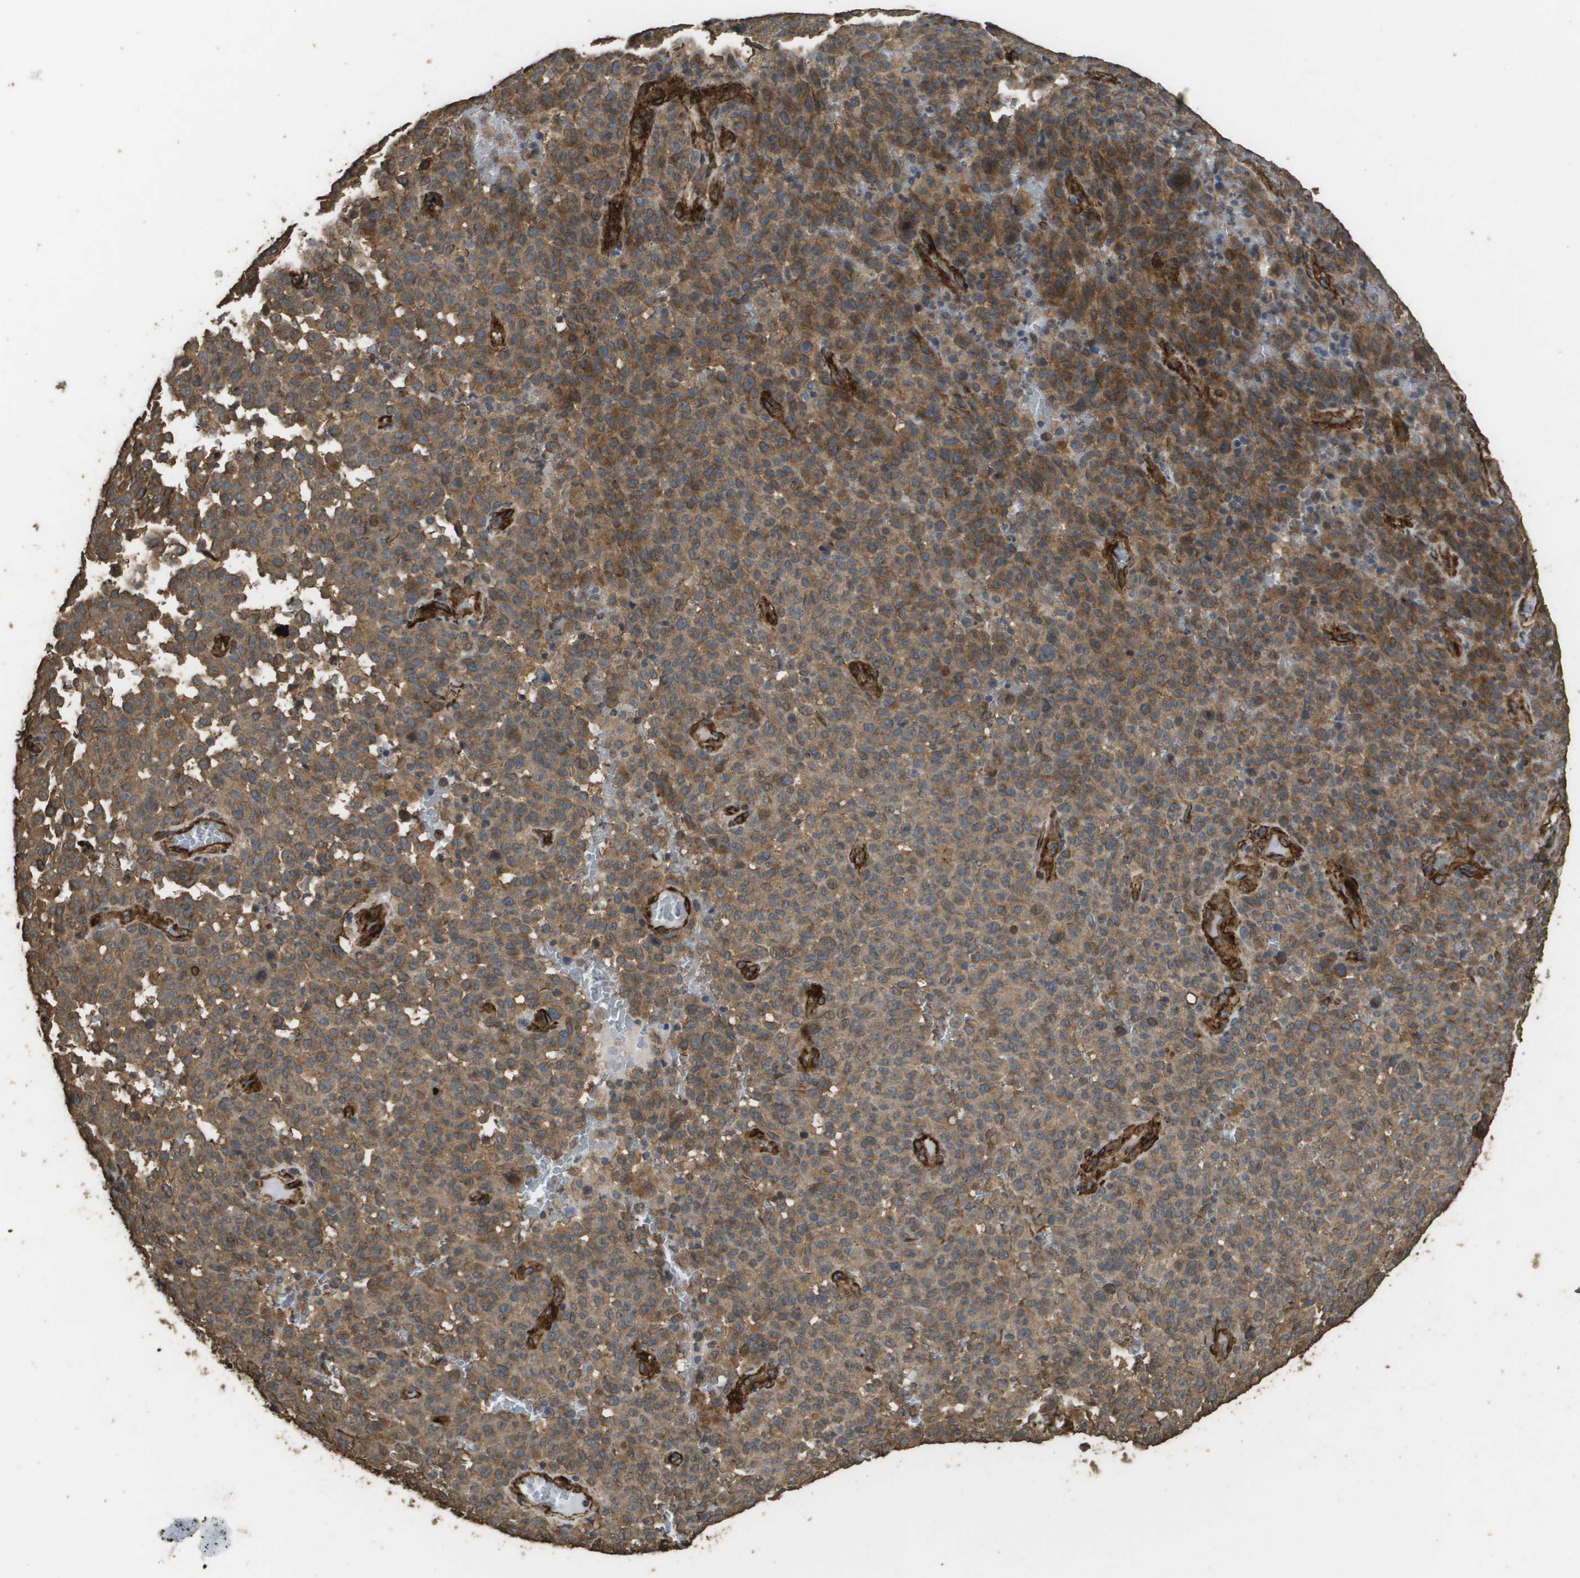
{"staining": {"intensity": "moderate", "quantity": ">75%", "location": "cytoplasmic/membranous"}, "tissue": "melanoma", "cell_type": "Tumor cells", "image_type": "cancer", "snomed": [{"axis": "morphology", "description": "Malignant melanoma, NOS"}, {"axis": "topography", "description": "Skin"}], "caption": "Immunohistochemistry micrograph of melanoma stained for a protein (brown), which exhibits medium levels of moderate cytoplasmic/membranous positivity in about >75% of tumor cells.", "gene": "AAMP", "patient": {"sex": "female", "age": 82}}